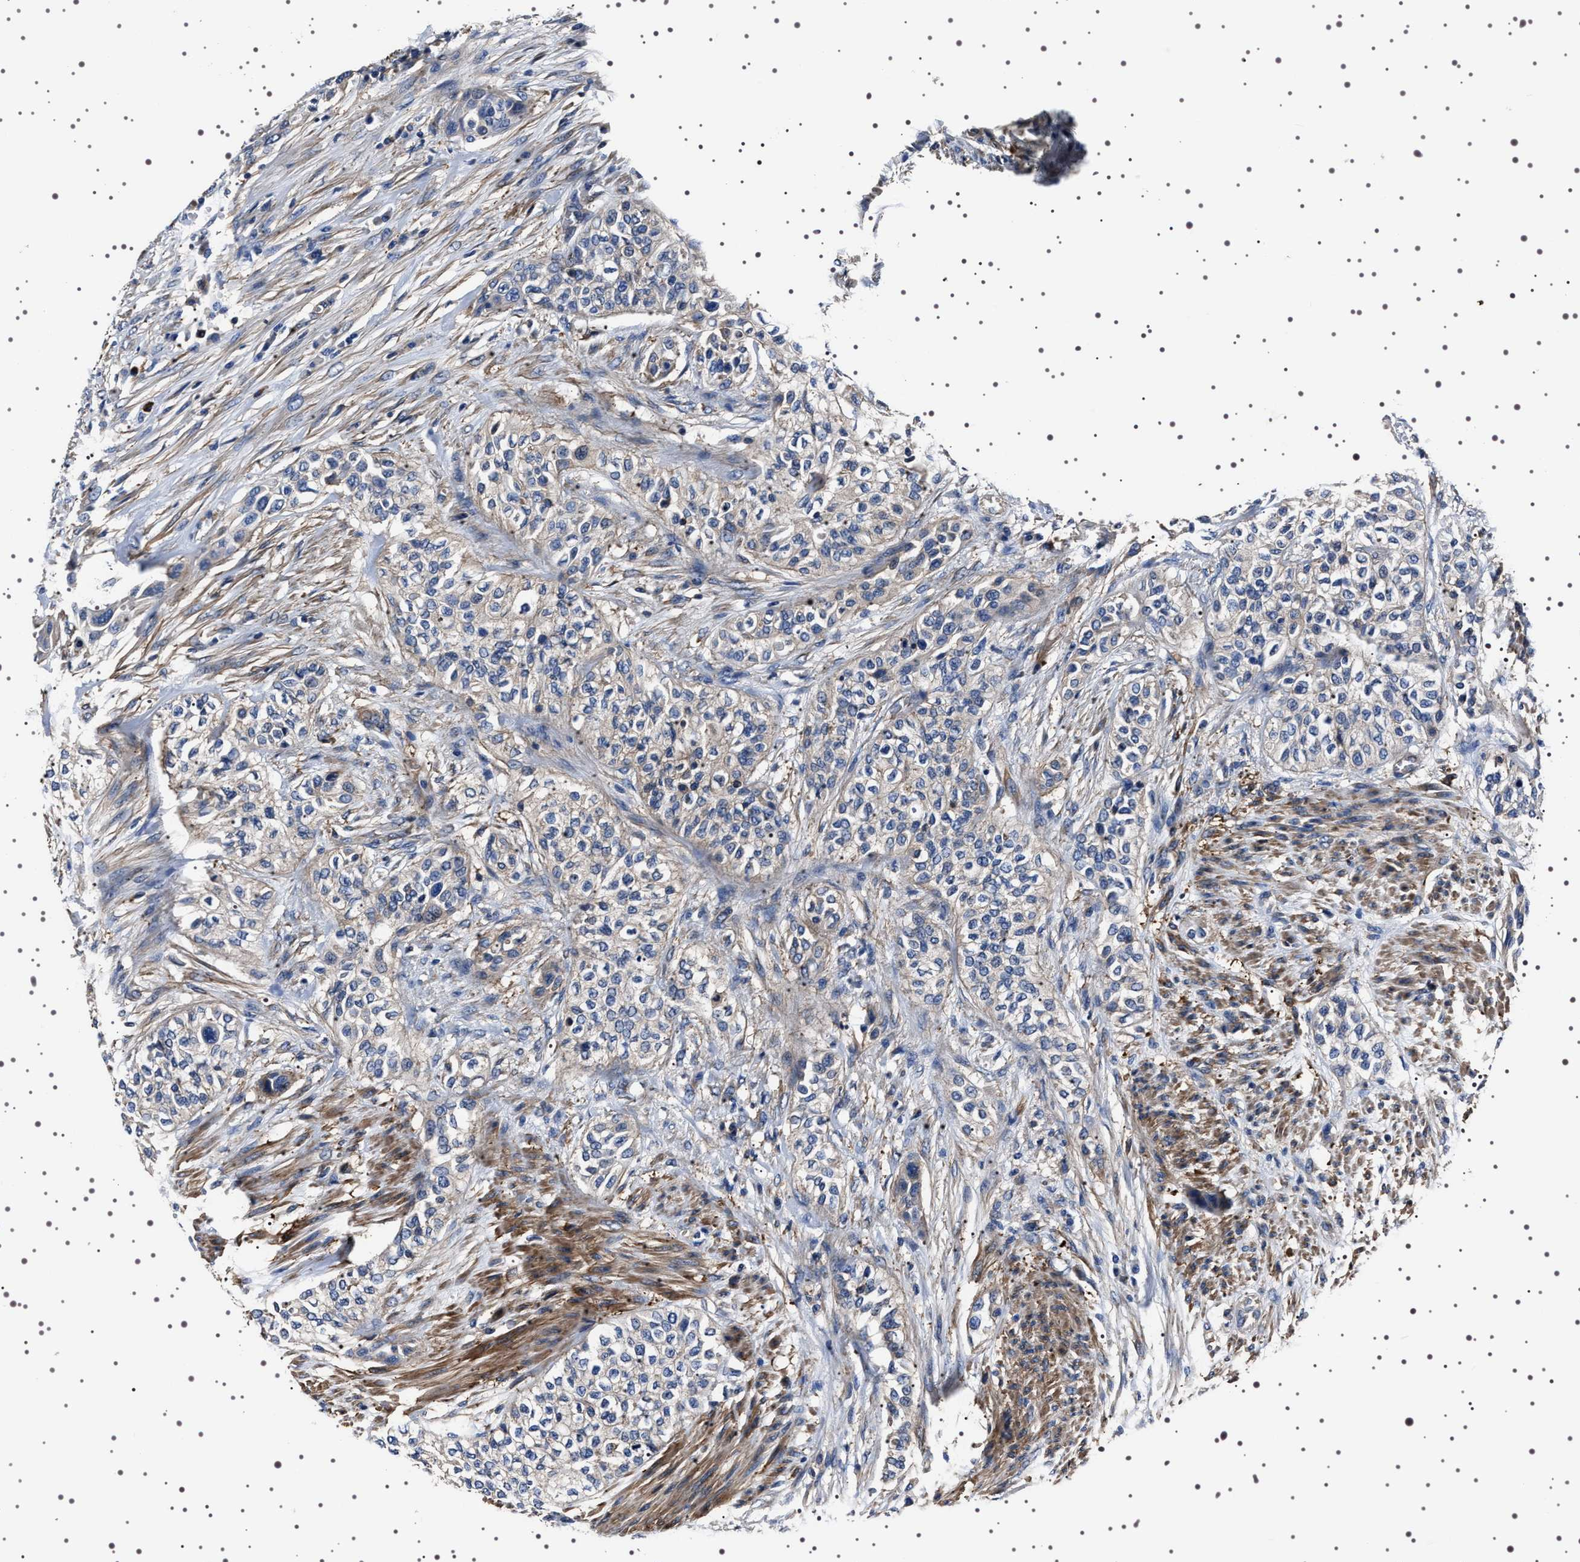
{"staining": {"intensity": "weak", "quantity": "<25%", "location": "cytoplasmic/membranous"}, "tissue": "urothelial cancer", "cell_type": "Tumor cells", "image_type": "cancer", "snomed": [{"axis": "morphology", "description": "Urothelial carcinoma, High grade"}, {"axis": "topography", "description": "Urinary bladder"}], "caption": "Tumor cells show no significant expression in urothelial cancer. (Stains: DAB IHC with hematoxylin counter stain, Microscopy: brightfield microscopy at high magnification).", "gene": "WDR1", "patient": {"sex": "male", "age": 74}}